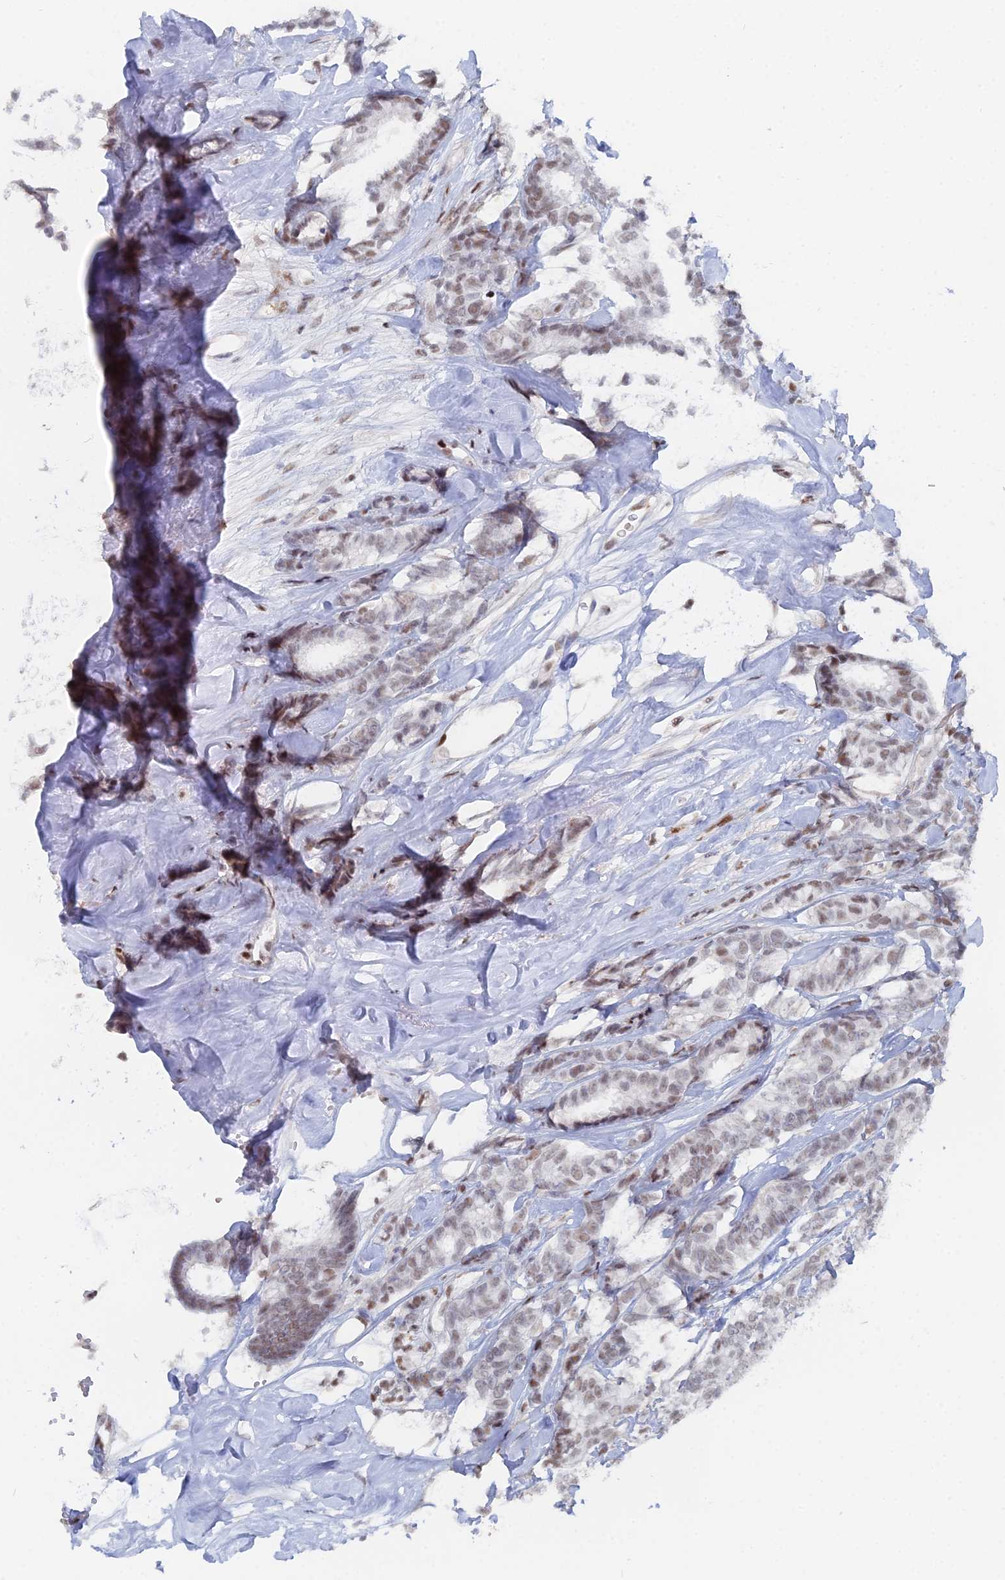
{"staining": {"intensity": "weak", "quantity": ">75%", "location": "nuclear"}, "tissue": "breast cancer", "cell_type": "Tumor cells", "image_type": "cancer", "snomed": [{"axis": "morphology", "description": "Duct carcinoma"}, {"axis": "topography", "description": "Breast"}], "caption": "A low amount of weak nuclear expression is appreciated in approximately >75% of tumor cells in breast cancer tissue. The protein is shown in brown color, while the nuclei are stained blue.", "gene": "GSC2", "patient": {"sex": "female", "age": 87}}